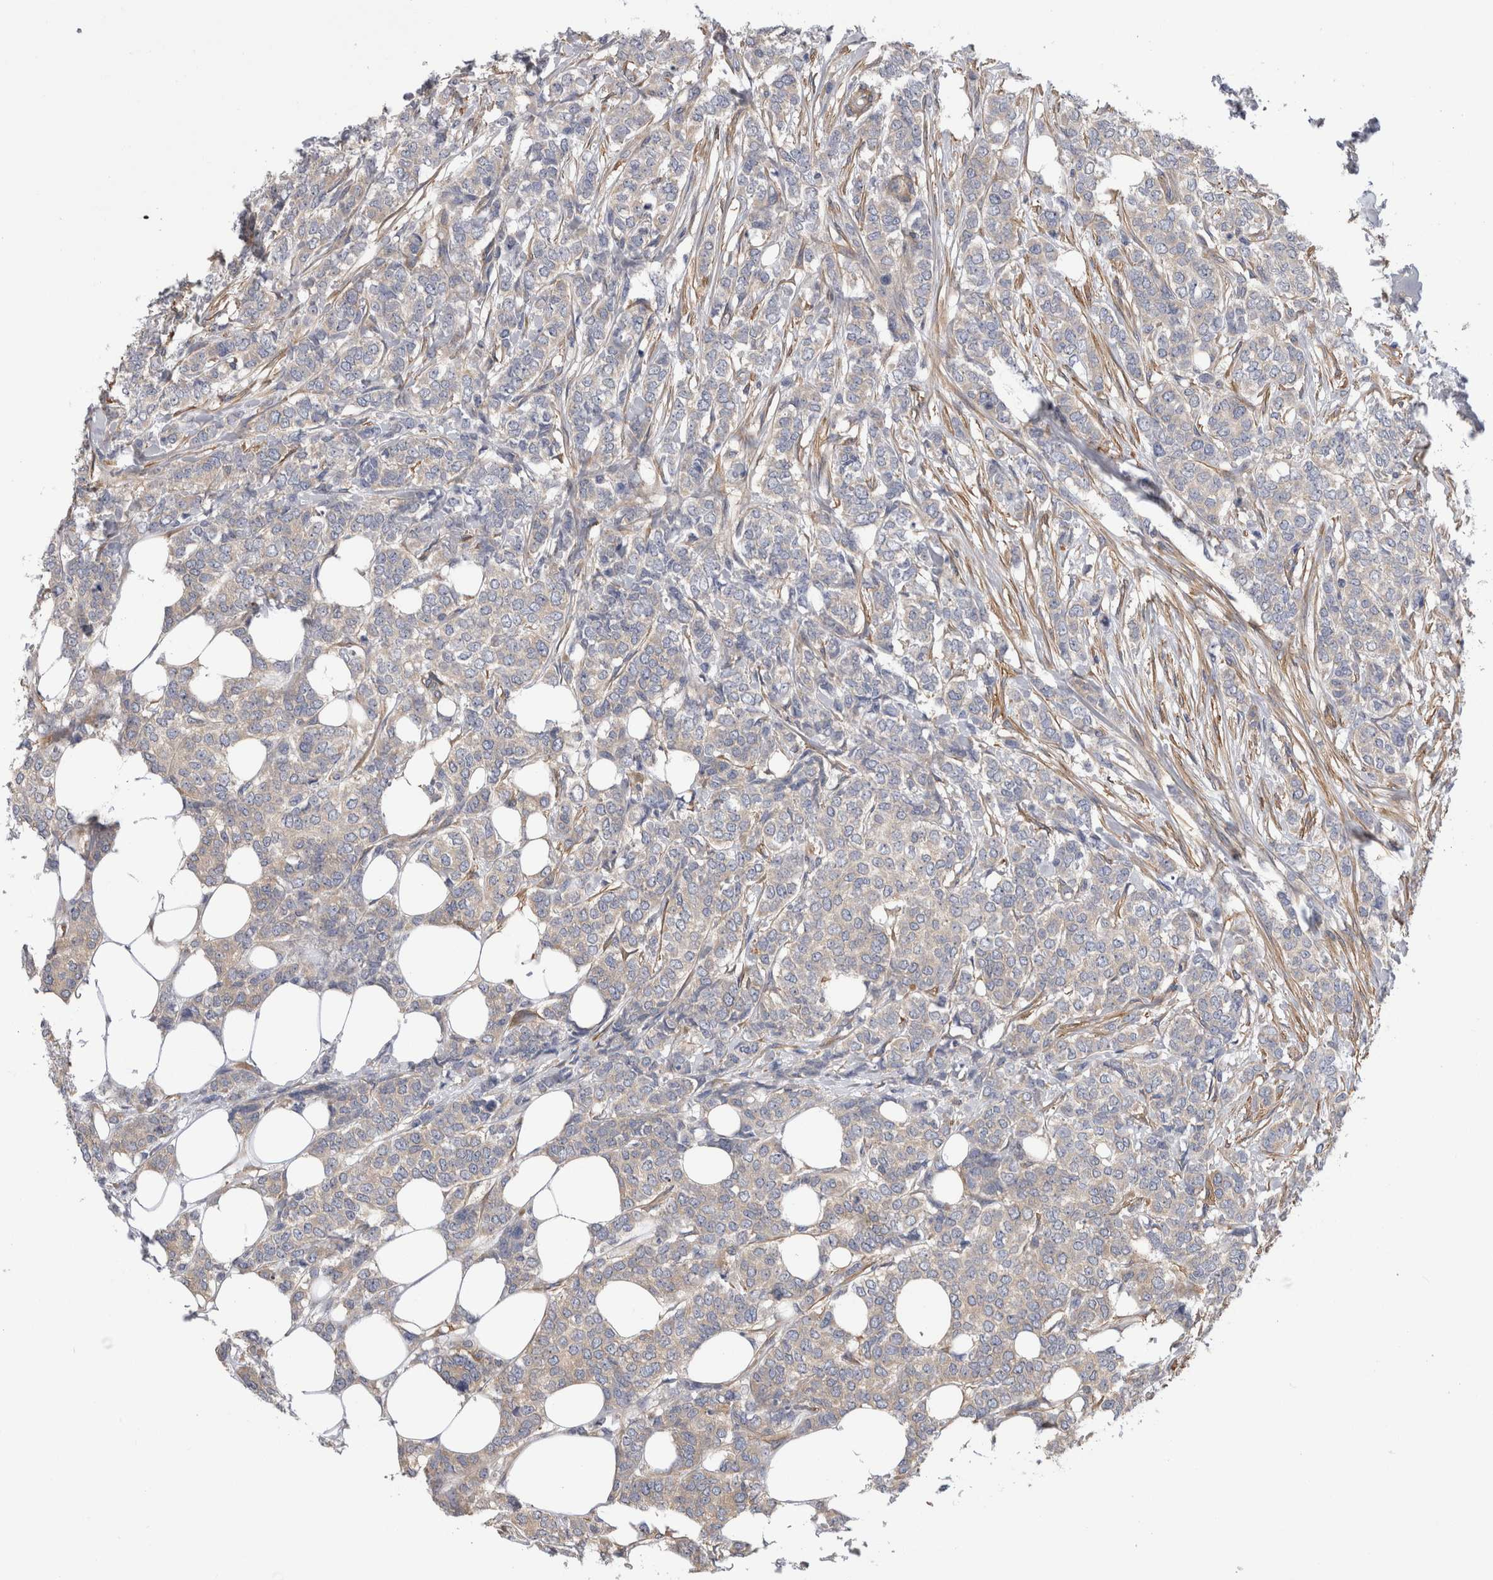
{"staining": {"intensity": "weak", "quantity": "<25%", "location": "cytoplasmic/membranous"}, "tissue": "breast cancer", "cell_type": "Tumor cells", "image_type": "cancer", "snomed": [{"axis": "morphology", "description": "Lobular carcinoma"}, {"axis": "topography", "description": "Skin"}, {"axis": "topography", "description": "Breast"}], "caption": "This is an immunohistochemistry image of human breast cancer (lobular carcinoma). There is no staining in tumor cells.", "gene": "EPRS1", "patient": {"sex": "female", "age": 46}}